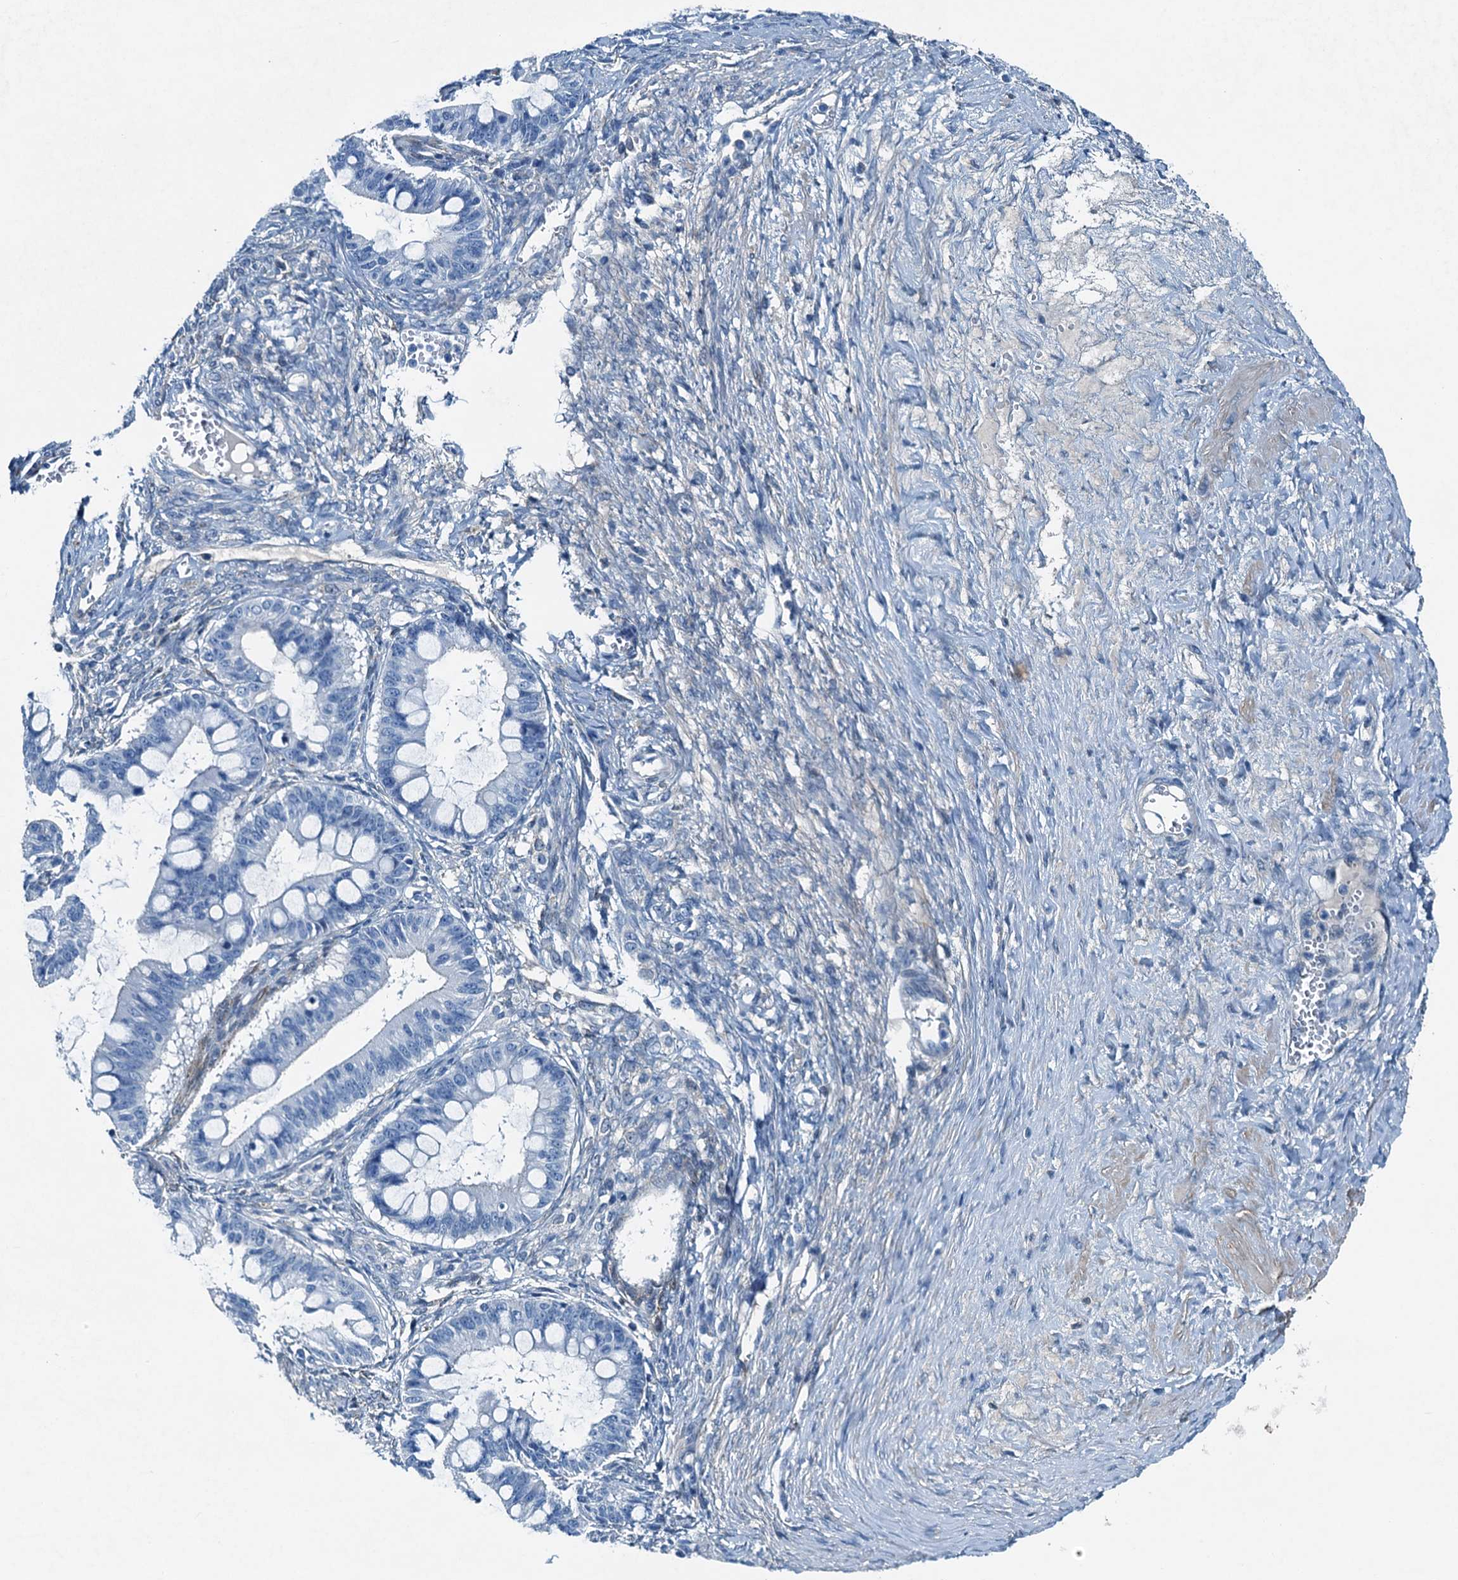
{"staining": {"intensity": "negative", "quantity": "none", "location": "none"}, "tissue": "ovarian cancer", "cell_type": "Tumor cells", "image_type": "cancer", "snomed": [{"axis": "morphology", "description": "Cystadenocarcinoma, mucinous, NOS"}, {"axis": "topography", "description": "Ovary"}], "caption": "High power microscopy histopathology image of an IHC image of ovarian cancer, revealing no significant staining in tumor cells. Brightfield microscopy of immunohistochemistry (IHC) stained with DAB (3,3'-diaminobenzidine) (brown) and hematoxylin (blue), captured at high magnification.", "gene": "RAB3IL1", "patient": {"sex": "female", "age": 73}}